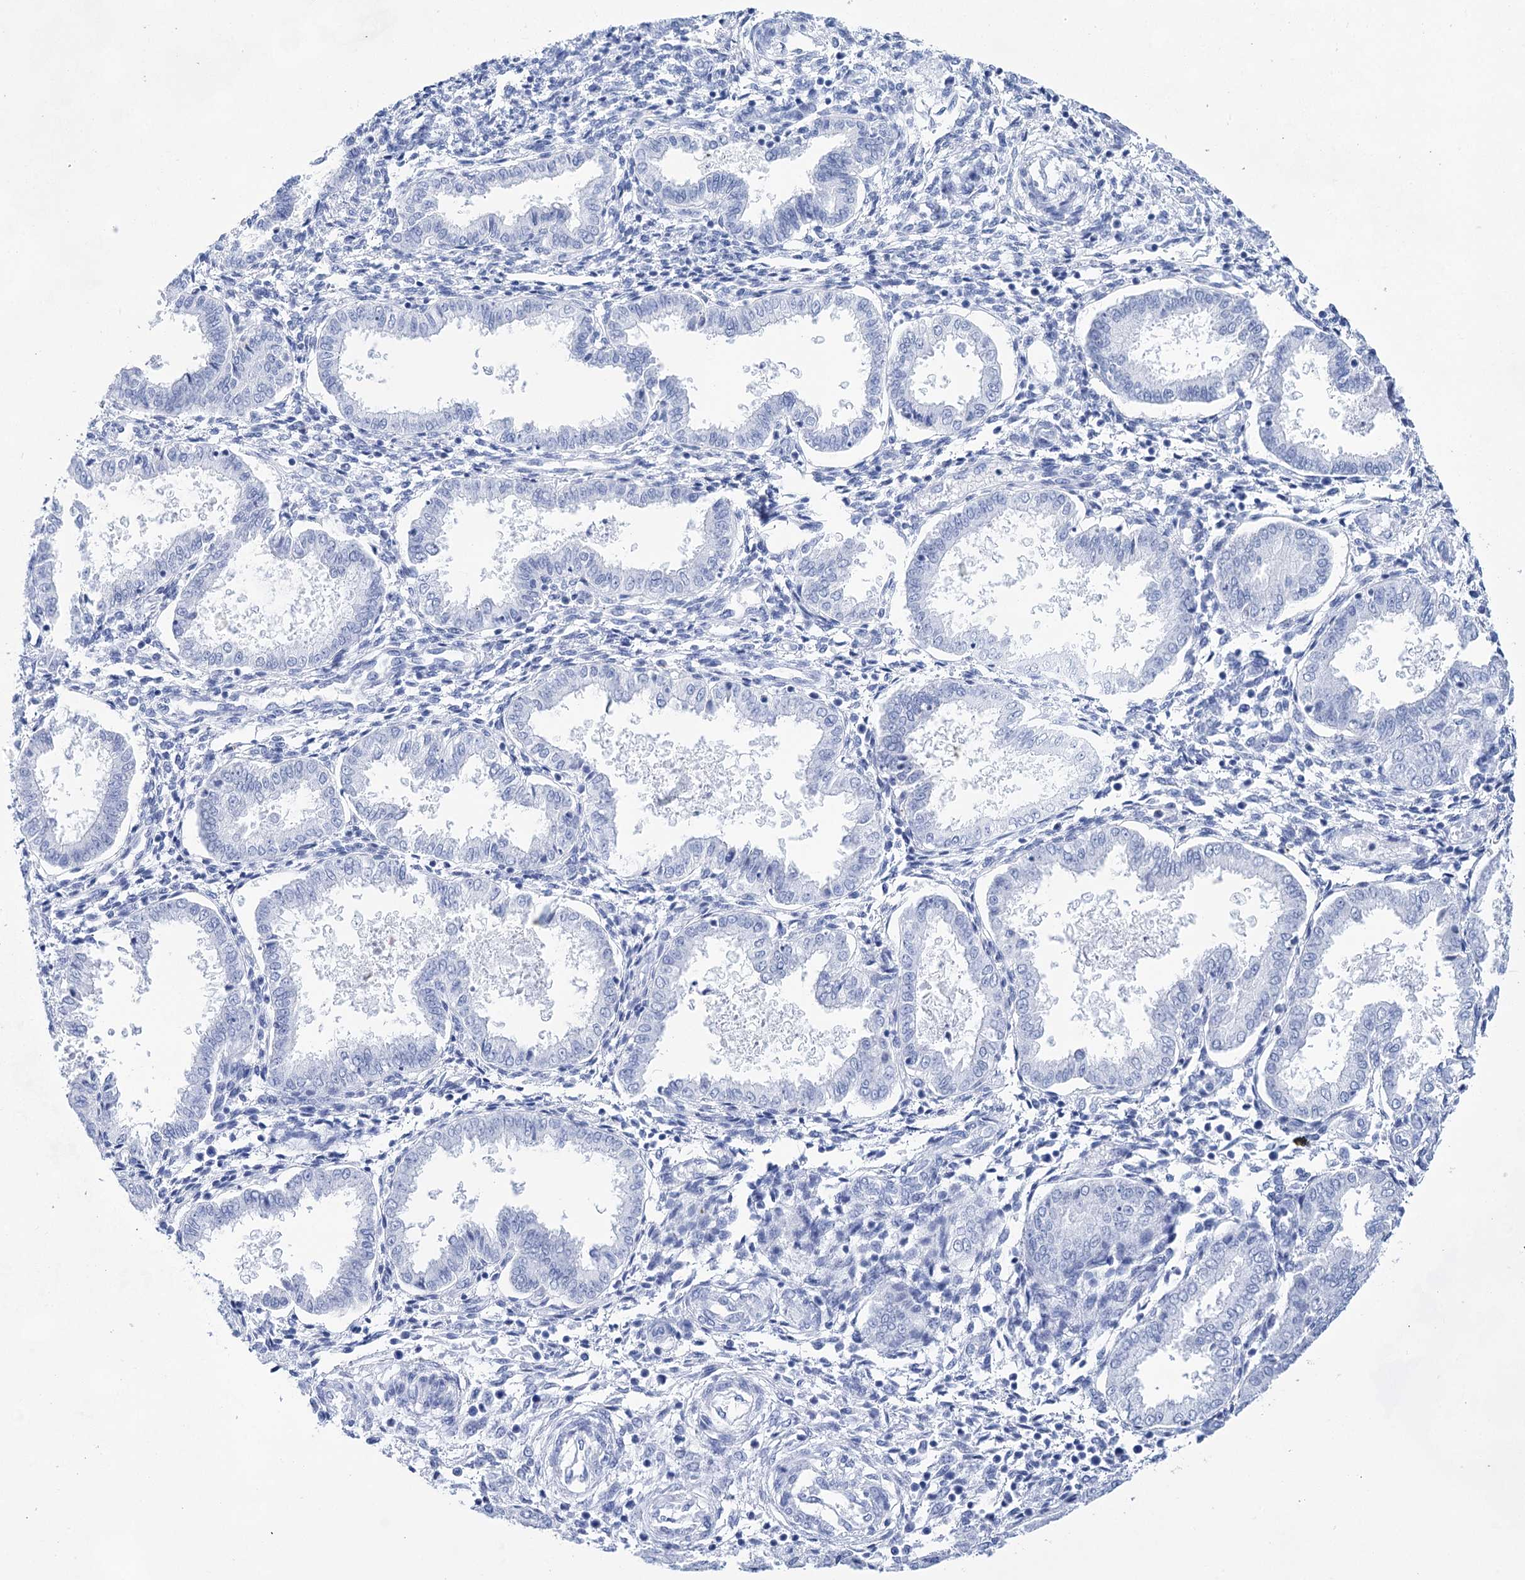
{"staining": {"intensity": "negative", "quantity": "none", "location": "none"}, "tissue": "endometrium", "cell_type": "Cells in endometrial stroma", "image_type": "normal", "snomed": [{"axis": "morphology", "description": "Normal tissue, NOS"}, {"axis": "topography", "description": "Endometrium"}], "caption": "Immunohistochemistry (IHC) of normal endometrium displays no staining in cells in endometrial stroma.", "gene": "LALBA", "patient": {"sex": "female", "age": 33}}